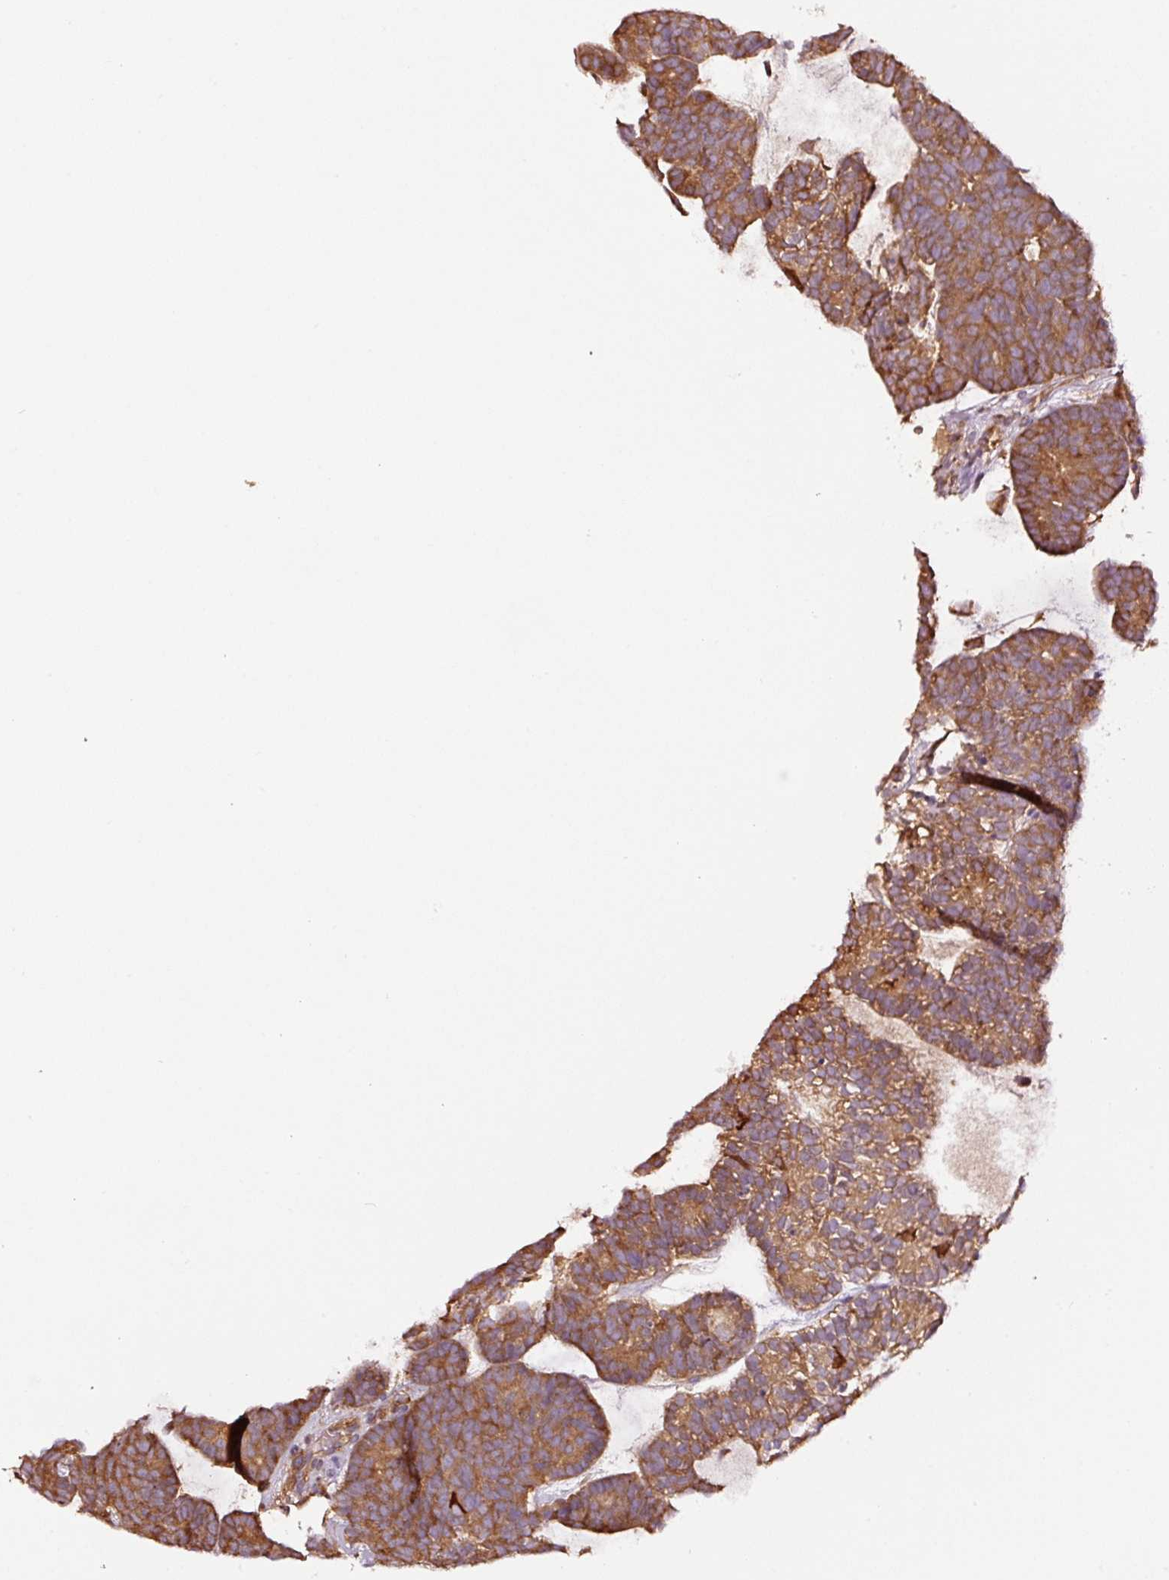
{"staining": {"intensity": "moderate", "quantity": ">75%", "location": "cytoplasmic/membranous"}, "tissue": "head and neck cancer", "cell_type": "Tumor cells", "image_type": "cancer", "snomed": [{"axis": "morphology", "description": "Adenocarcinoma, NOS"}, {"axis": "topography", "description": "Head-Neck"}], "caption": "Protein expression analysis of head and neck adenocarcinoma demonstrates moderate cytoplasmic/membranous positivity in about >75% of tumor cells.", "gene": "METAP1", "patient": {"sex": "female", "age": 81}}